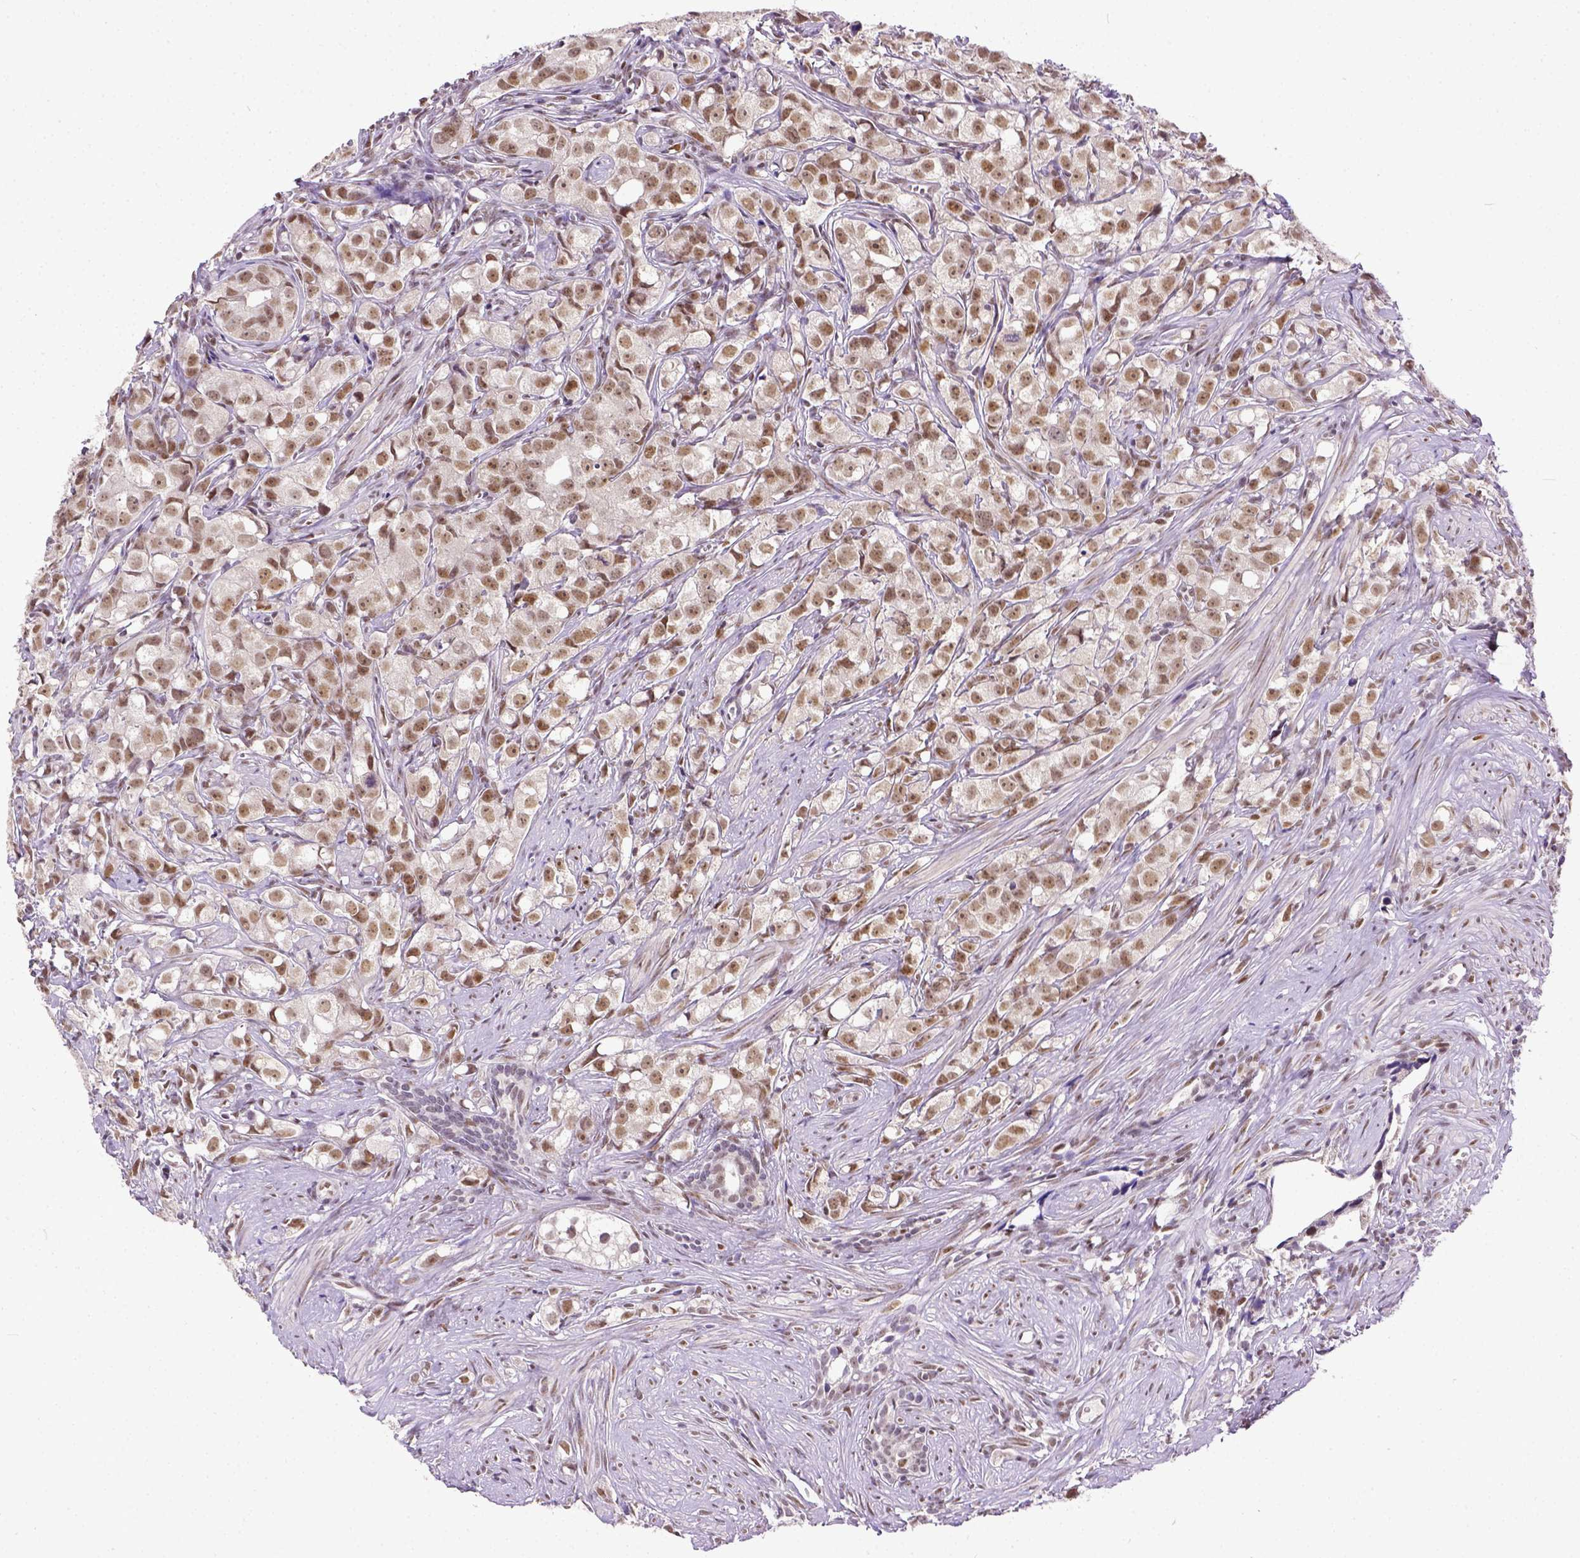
{"staining": {"intensity": "moderate", "quantity": ">75%", "location": "nuclear"}, "tissue": "prostate cancer", "cell_type": "Tumor cells", "image_type": "cancer", "snomed": [{"axis": "morphology", "description": "Adenocarcinoma, High grade"}, {"axis": "topography", "description": "Prostate"}], "caption": "Prostate cancer (adenocarcinoma (high-grade)) was stained to show a protein in brown. There is medium levels of moderate nuclear staining in about >75% of tumor cells.", "gene": "ERCC1", "patient": {"sex": "male", "age": 68}}